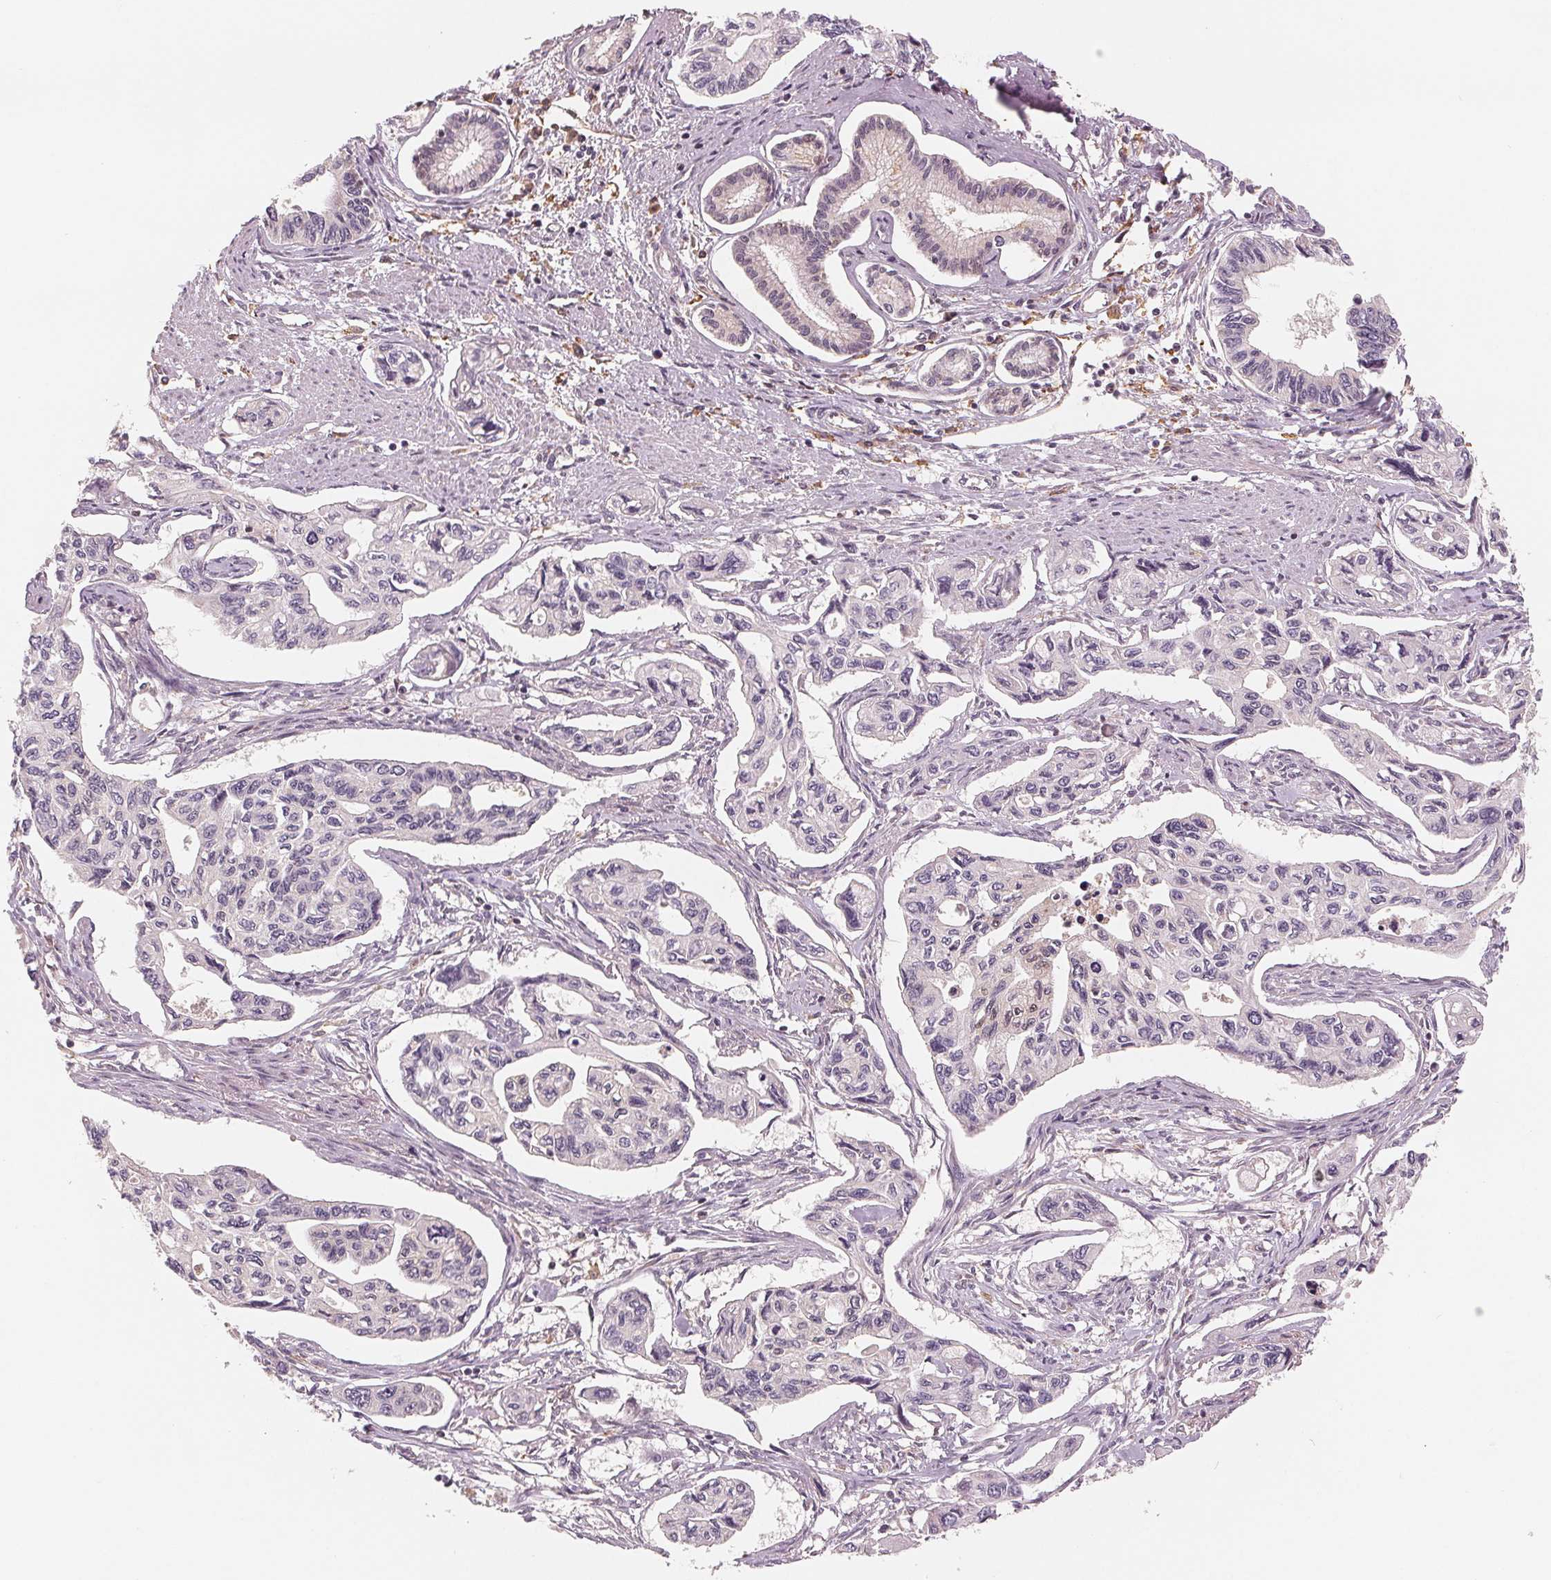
{"staining": {"intensity": "negative", "quantity": "none", "location": "none"}, "tissue": "pancreatic cancer", "cell_type": "Tumor cells", "image_type": "cancer", "snomed": [{"axis": "morphology", "description": "Adenocarcinoma, NOS"}, {"axis": "topography", "description": "Pancreas"}], "caption": "Tumor cells show no significant protein expression in pancreatic cancer (adenocarcinoma).", "gene": "IL9R", "patient": {"sex": "female", "age": 76}}